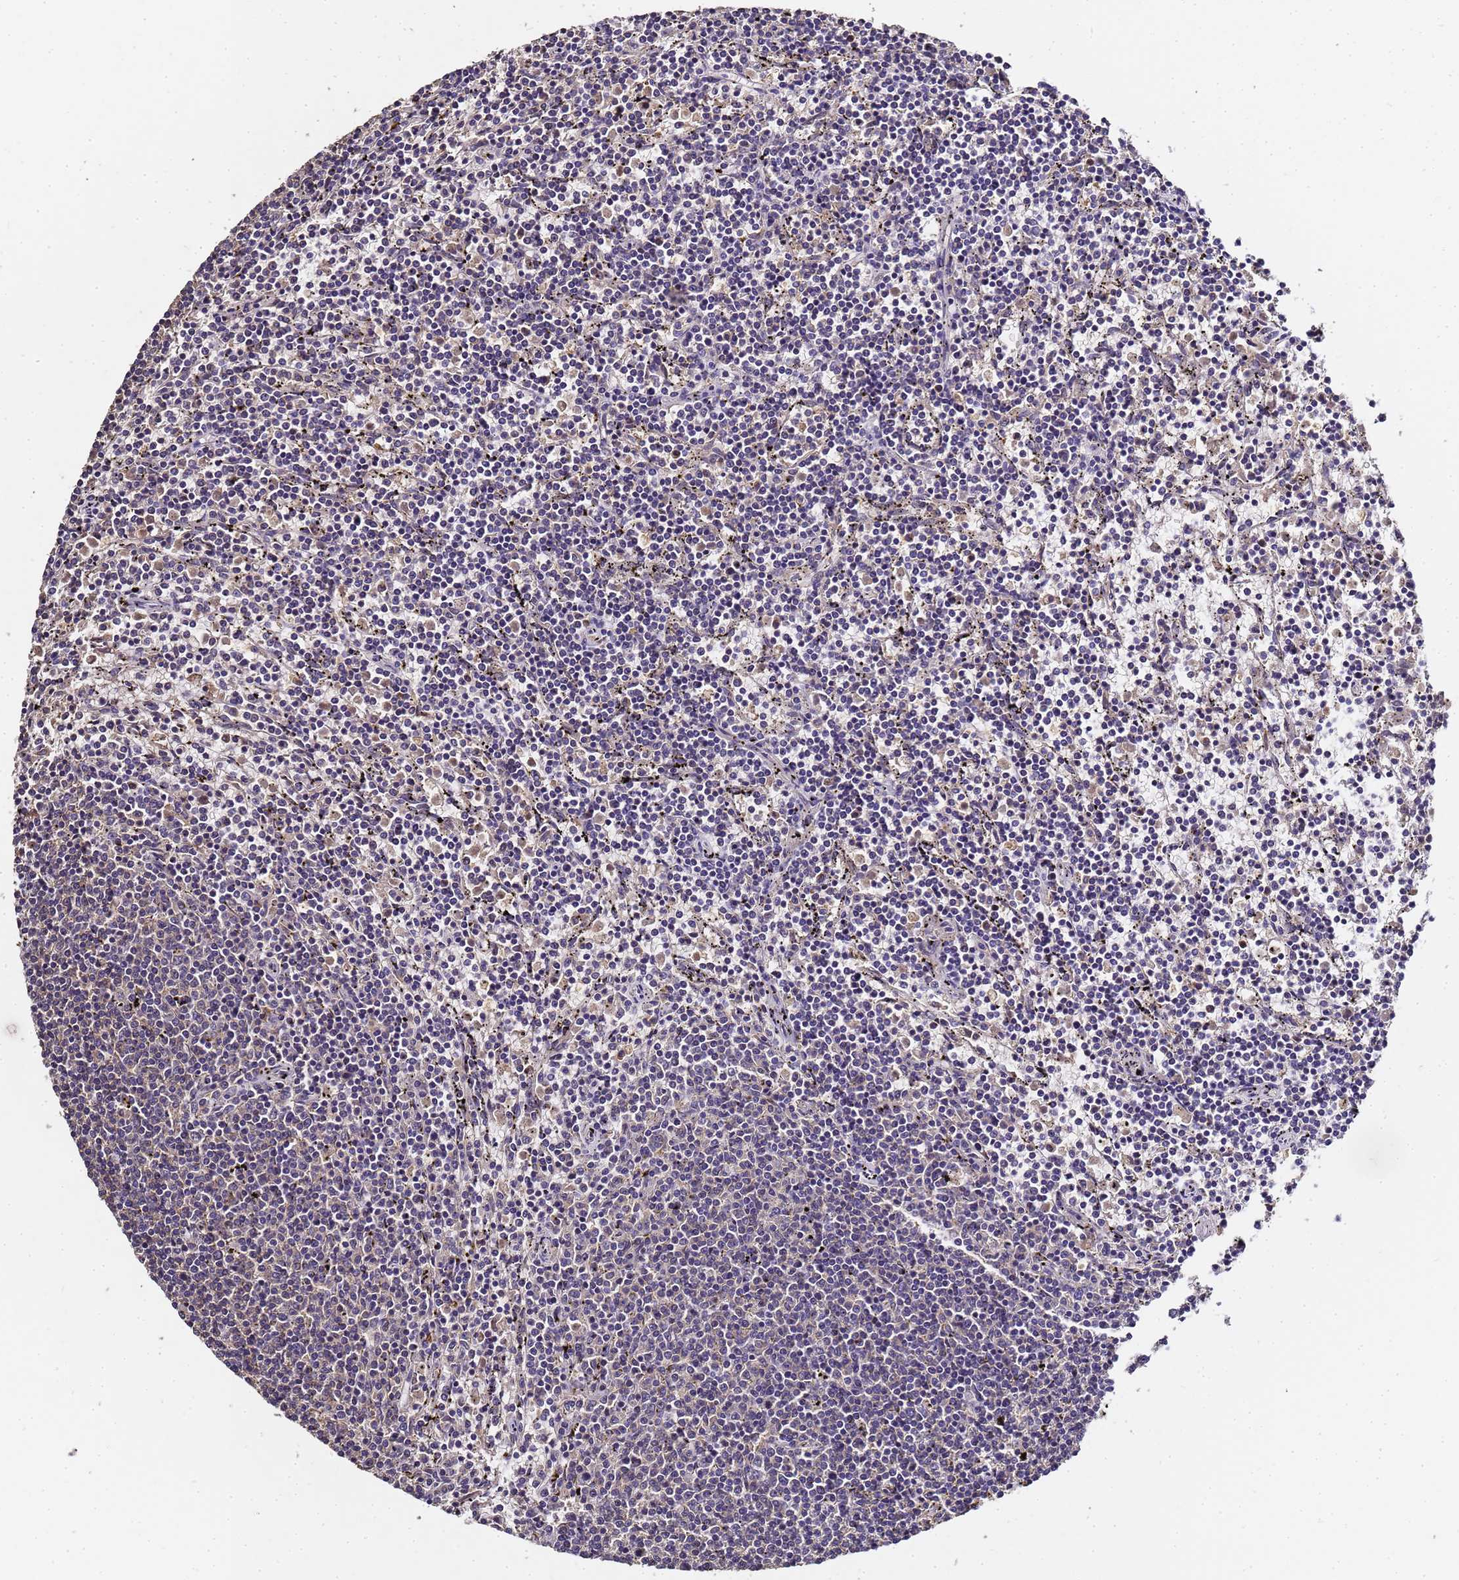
{"staining": {"intensity": "negative", "quantity": "none", "location": "none"}, "tissue": "lymphoma", "cell_type": "Tumor cells", "image_type": "cancer", "snomed": [{"axis": "morphology", "description": "Malignant lymphoma, non-Hodgkin's type, Low grade"}, {"axis": "topography", "description": "Spleen"}], "caption": "Human lymphoma stained for a protein using IHC exhibits no staining in tumor cells.", "gene": "LGI4", "patient": {"sex": "female", "age": 50}}